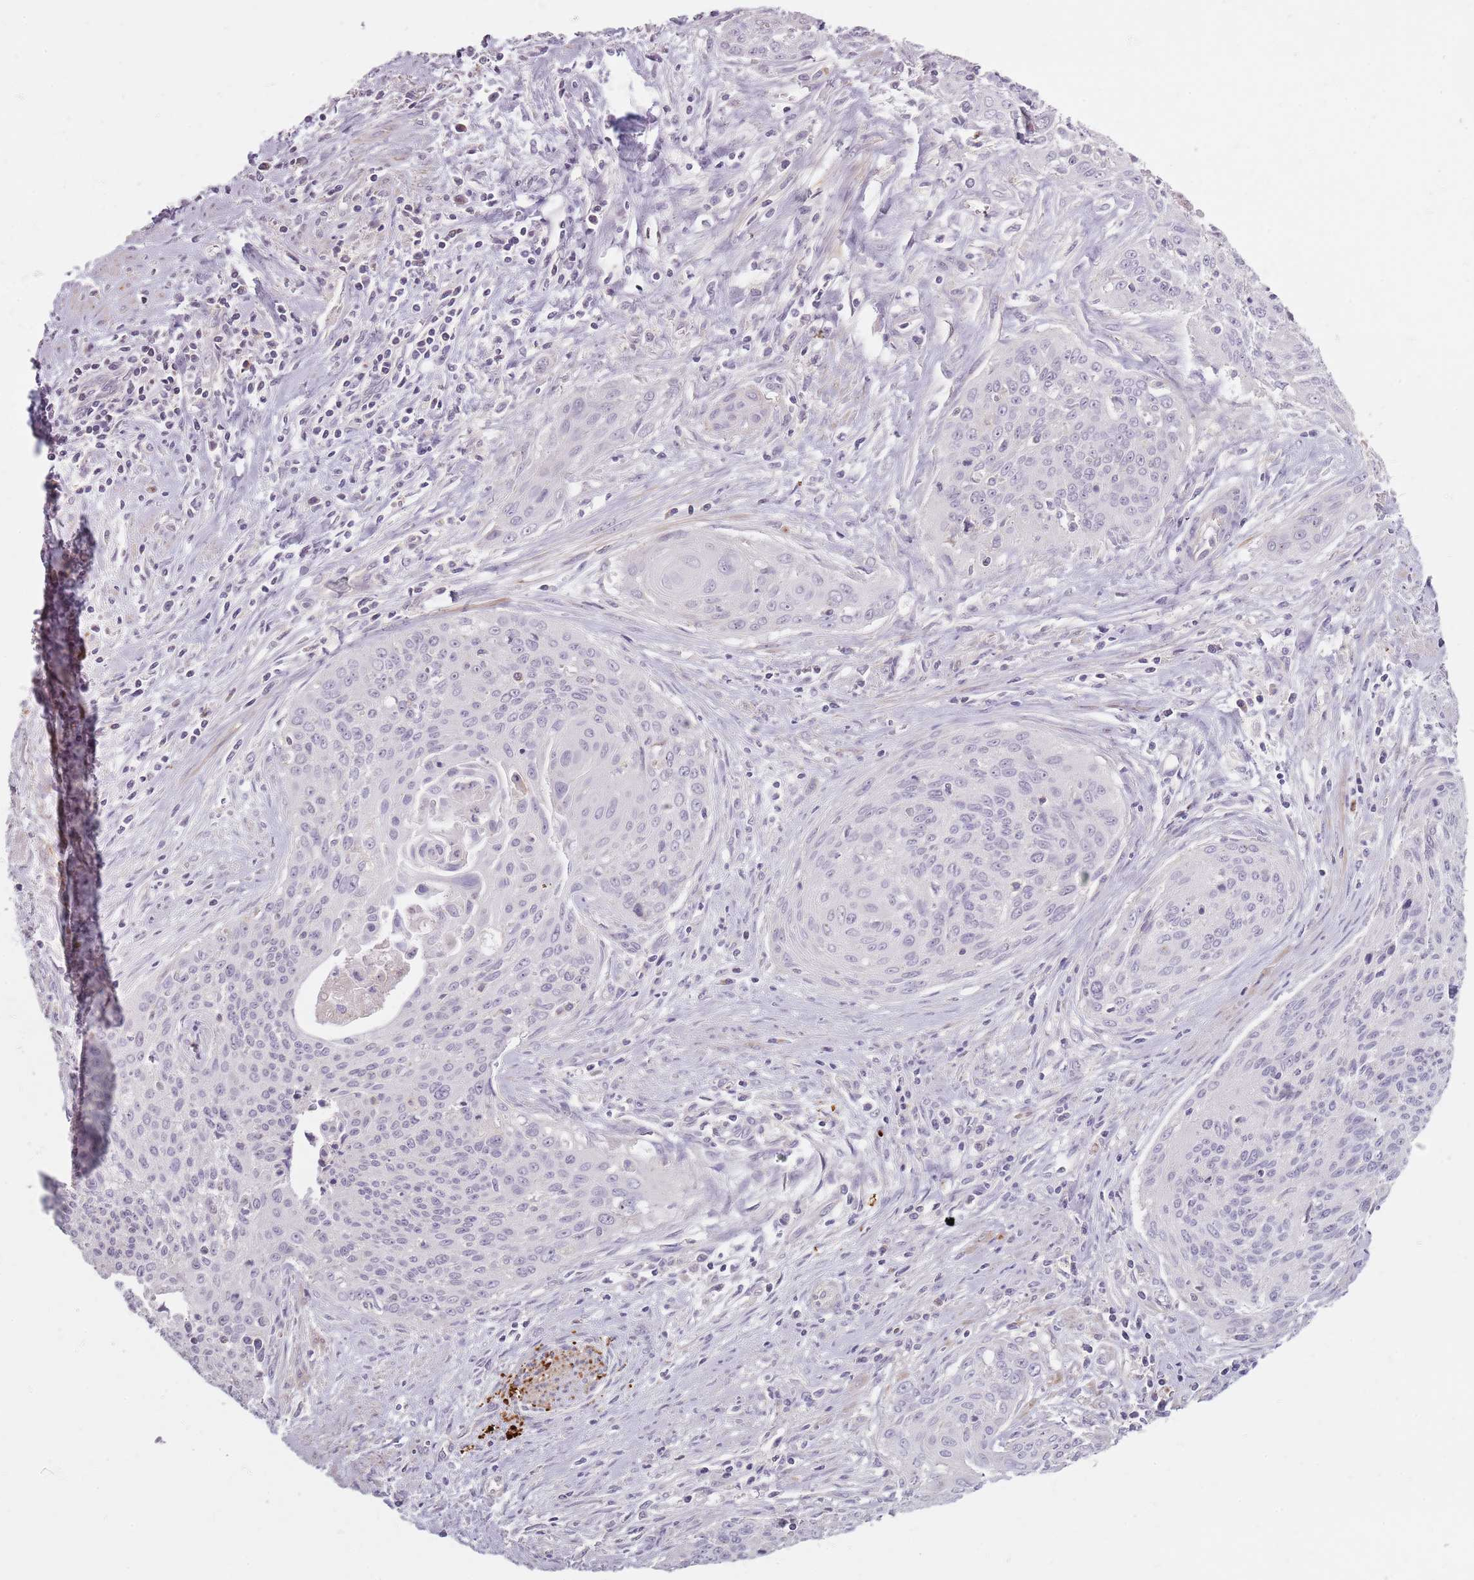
{"staining": {"intensity": "negative", "quantity": "none", "location": "none"}, "tissue": "cervical cancer", "cell_type": "Tumor cells", "image_type": "cancer", "snomed": [{"axis": "morphology", "description": "Squamous cell carcinoma, NOS"}, {"axis": "topography", "description": "Cervix"}], "caption": "Protein analysis of cervical squamous cell carcinoma shows no significant staining in tumor cells.", "gene": "SYNGR3", "patient": {"sex": "female", "age": 55}}